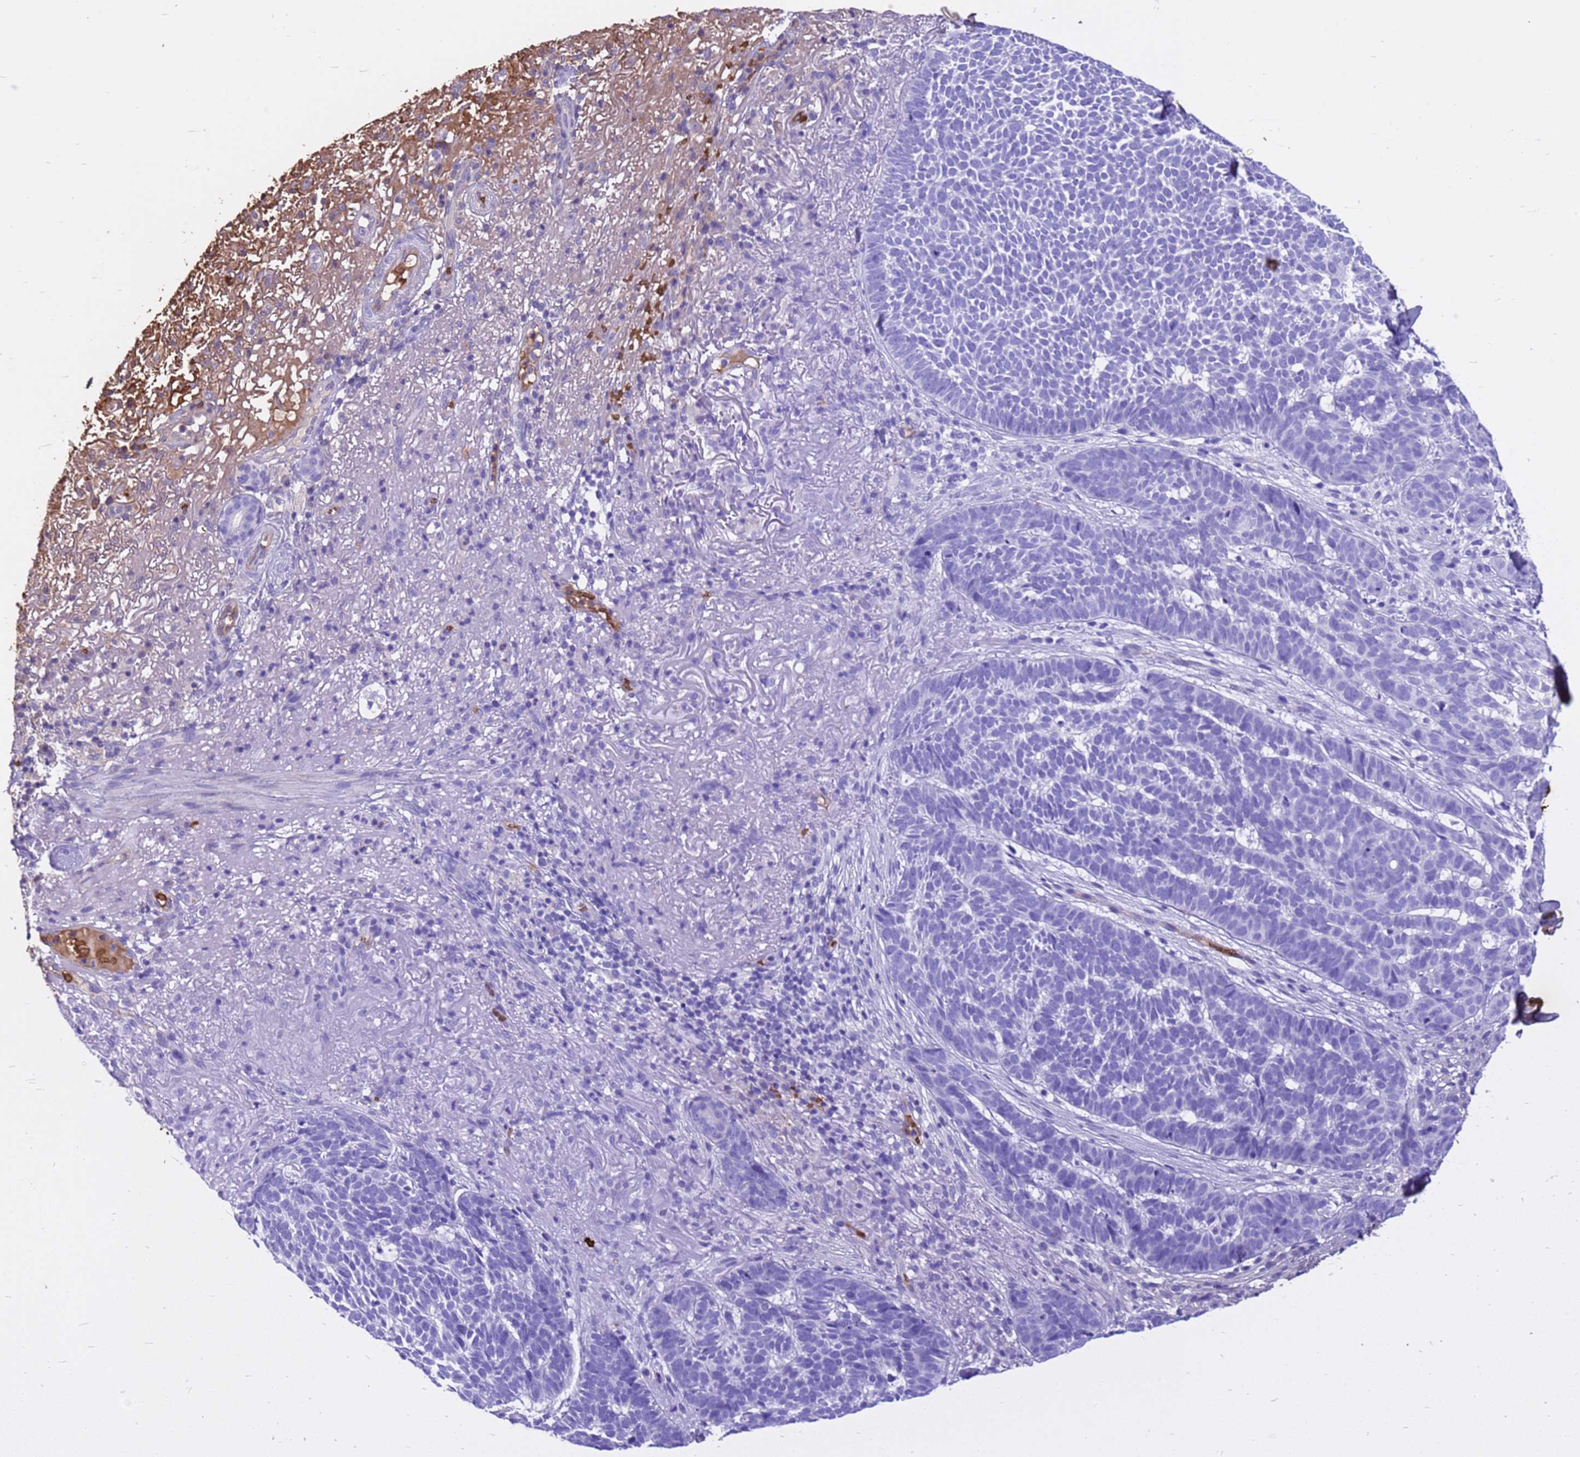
{"staining": {"intensity": "negative", "quantity": "none", "location": "none"}, "tissue": "skin cancer", "cell_type": "Tumor cells", "image_type": "cancer", "snomed": [{"axis": "morphology", "description": "Basal cell carcinoma"}, {"axis": "topography", "description": "Skin"}], "caption": "This is a histopathology image of immunohistochemistry (IHC) staining of skin basal cell carcinoma, which shows no expression in tumor cells.", "gene": "HBA2", "patient": {"sex": "female", "age": 78}}